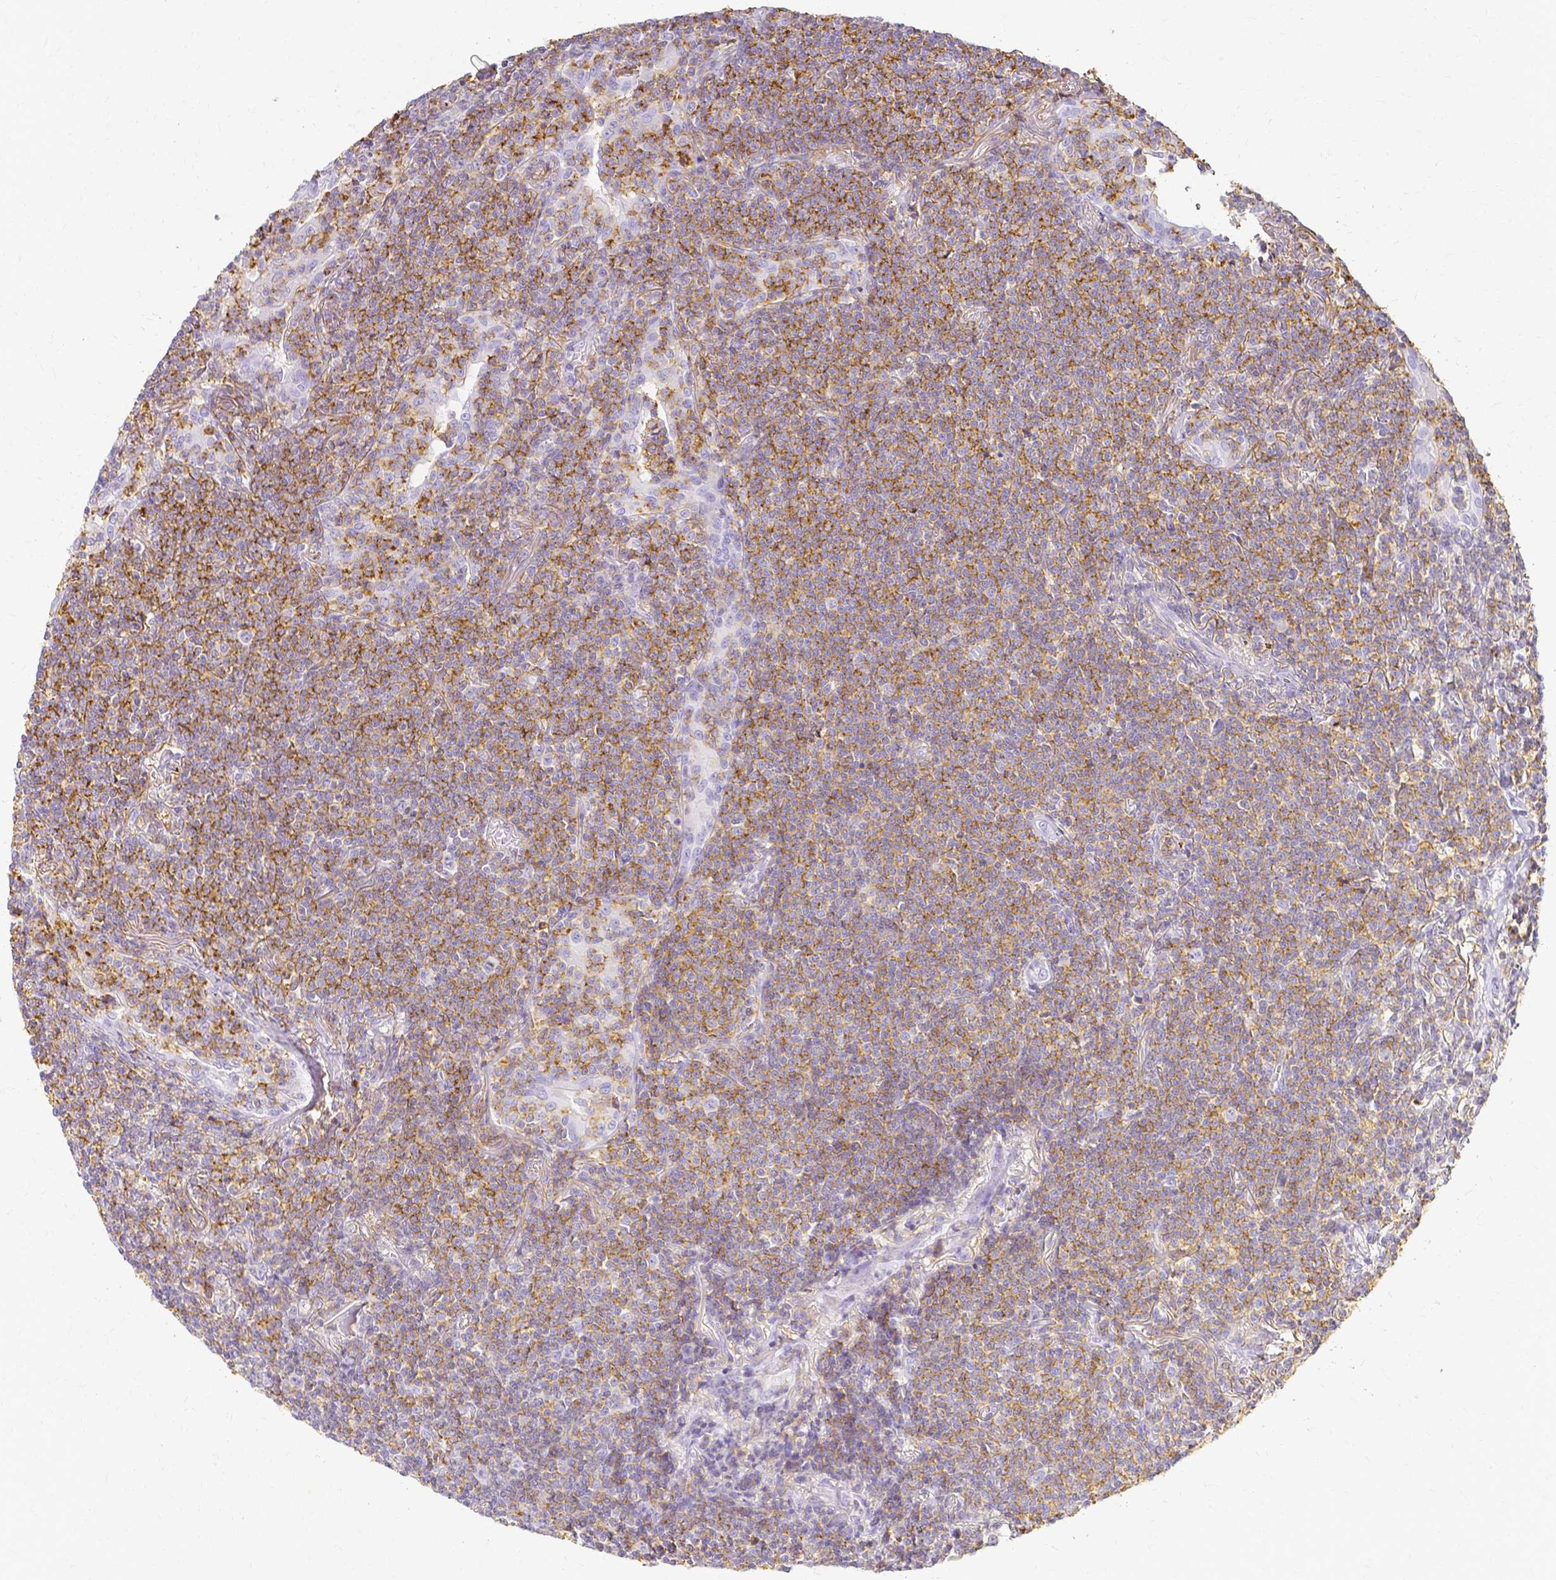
{"staining": {"intensity": "moderate", "quantity": "25%-75%", "location": "cytoplasmic/membranous"}, "tissue": "lymphoma", "cell_type": "Tumor cells", "image_type": "cancer", "snomed": [{"axis": "morphology", "description": "Malignant lymphoma, non-Hodgkin's type, Low grade"}, {"axis": "topography", "description": "Lung"}], "caption": "Protein positivity by immunohistochemistry reveals moderate cytoplasmic/membranous staining in about 25%-75% of tumor cells in low-grade malignant lymphoma, non-Hodgkin's type. (DAB (3,3'-diaminobenzidine) IHC with brightfield microscopy, high magnification).", "gene": "HSPA12A", "patient": {"sex": "female", "age": 71}}